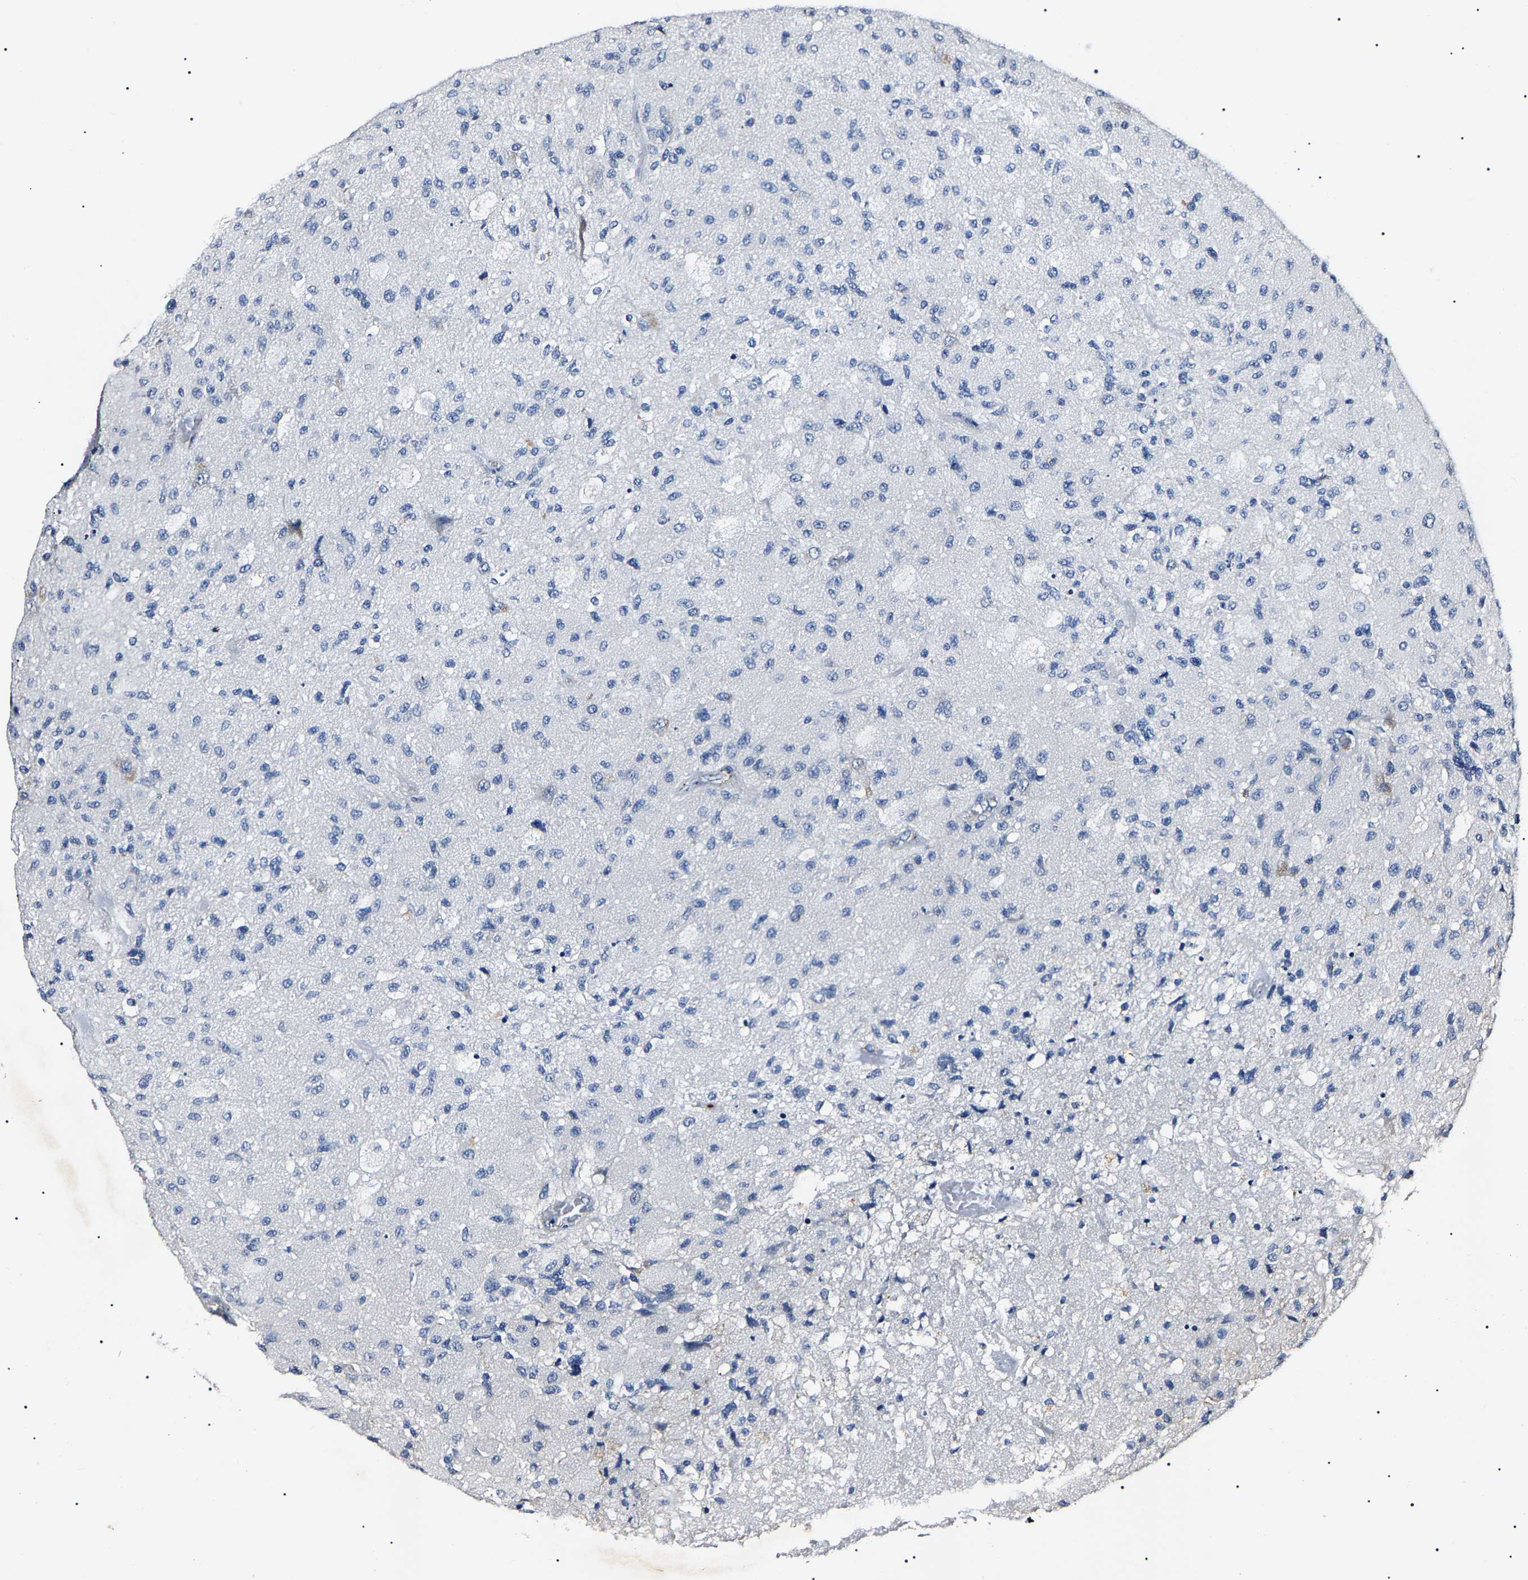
{"staining": {"intensity": "negative", "quantity": "none", "location": "none"}, "tissue": "glioma", "cell_type": "Tumor cells", "image_type": "cancer", "snomed": [{"axis": "morphology", "description": "Normal tissue, NOS"}, {"axis": "morphology", "description": "Glioma, malignant, High grade"}, {"axis": "topography", "description": "Cerebral cortex"}], "caption": "This is an IHC histopathology image of human glioma. There is no expression in tumor cells.", "gene": "KLHL42", "patient": {"sex": "male", "age": 77}}